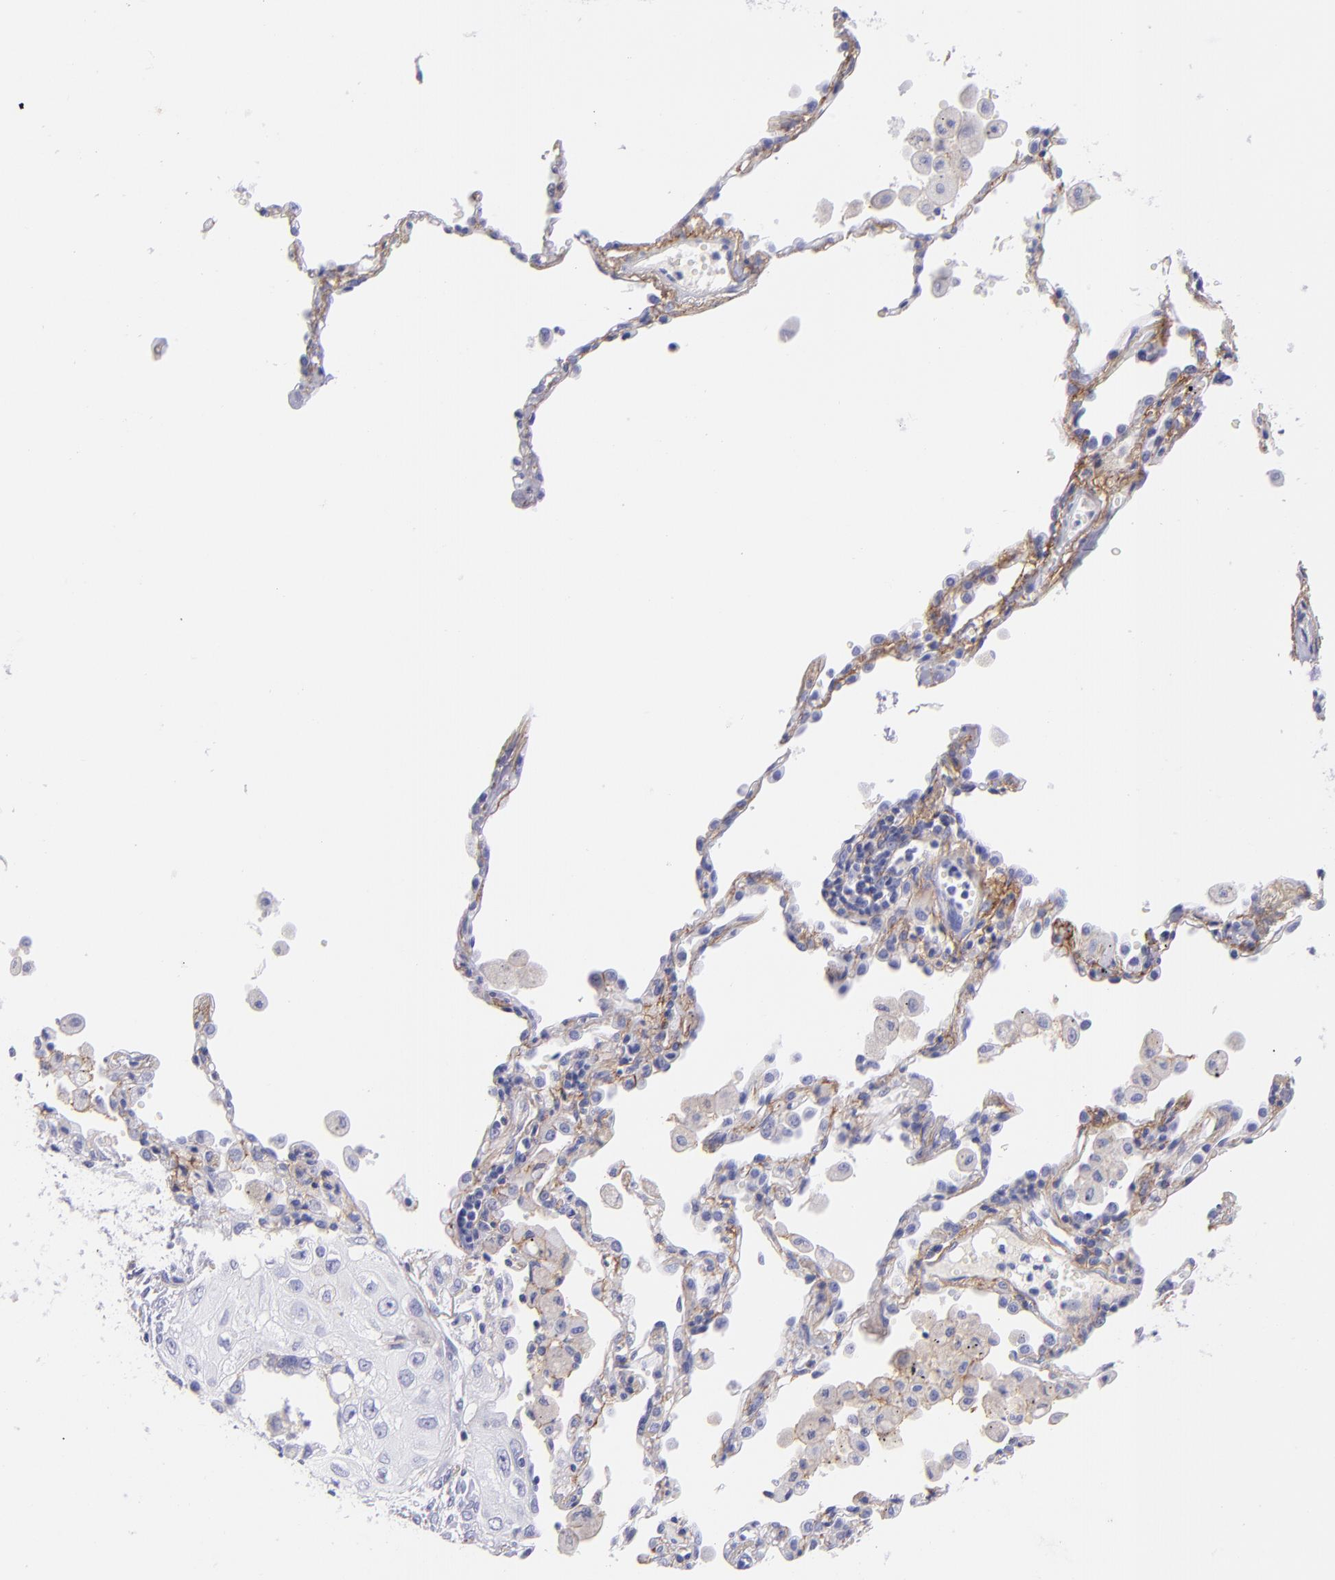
{"staining": {"intensity": "negative", "quantity": "none", "location": "none"}, "tissue": "lung cancer", "cell_type": "Tumor cells", "image_type": "cancer", "snomed": [{"axis": "morphology", "description": "Squamous cell carcinoma, NOS"}, {"axis": "topography", "description": "Lung"}], "caption": "The histopathology image displays no significant expression in tumor cells of lung squamous cell carcinoma.", "gene": "CD81", "patient": {"sex": "male", "age": 71}}